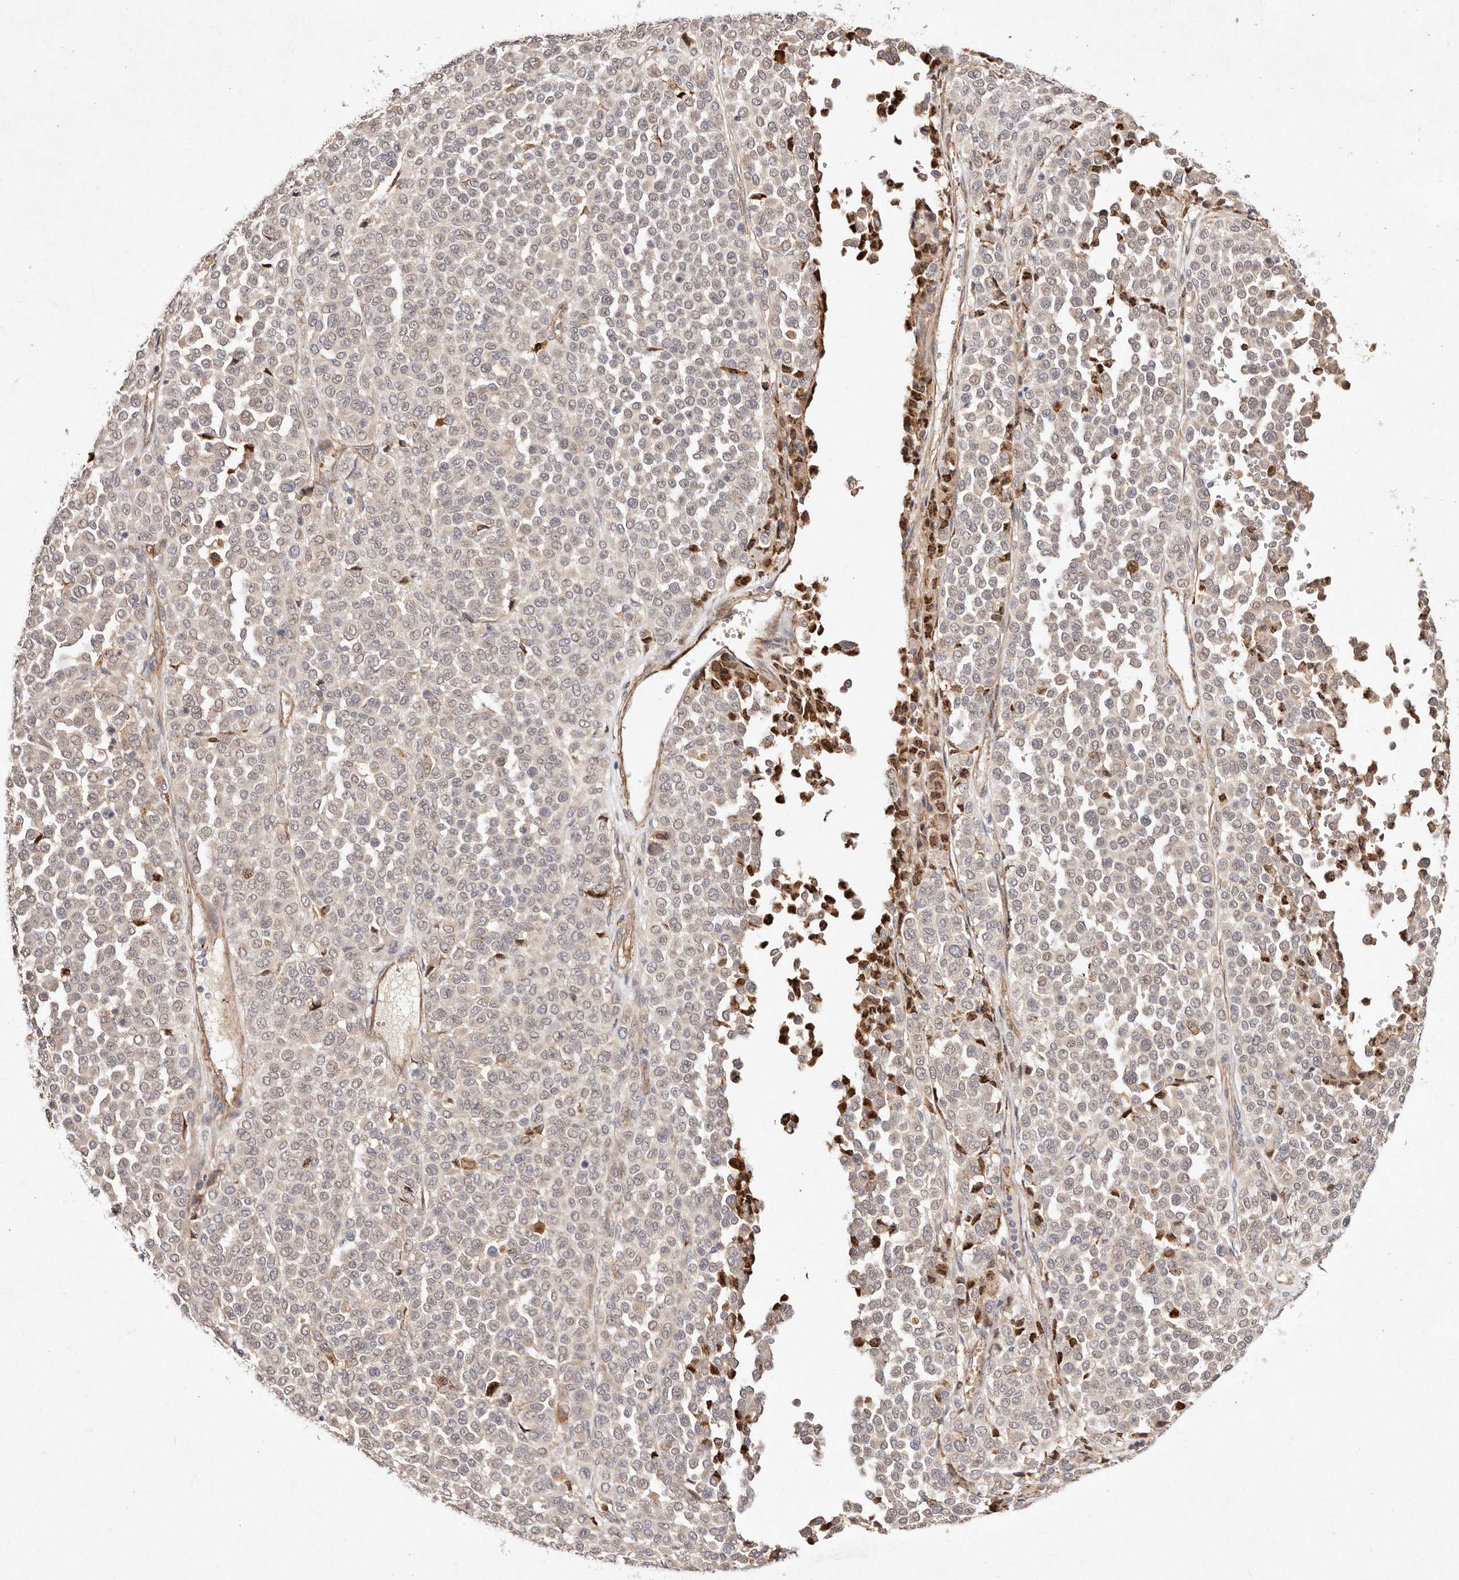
{"staining": {"intensity": "weak", "quantity": "<25%", "location": "cytoplasmic/membranous"}, "tissue": "melanoma", "cell_type": "Tumor cells", "image_type": "cancer", "snomed": [{"axis": "morphology", "description": "Malignant melanoma, Metastatic site"}, {"axis": "topography", "description": "Pancreas"}], "caption": "Human malignant melanoma (metastatic site) stained for a protein using immunohistochemistry reveals no expression in tumor cells.", "gene": "MTMR11", "patient": {"sex": "female", "age": 30}}